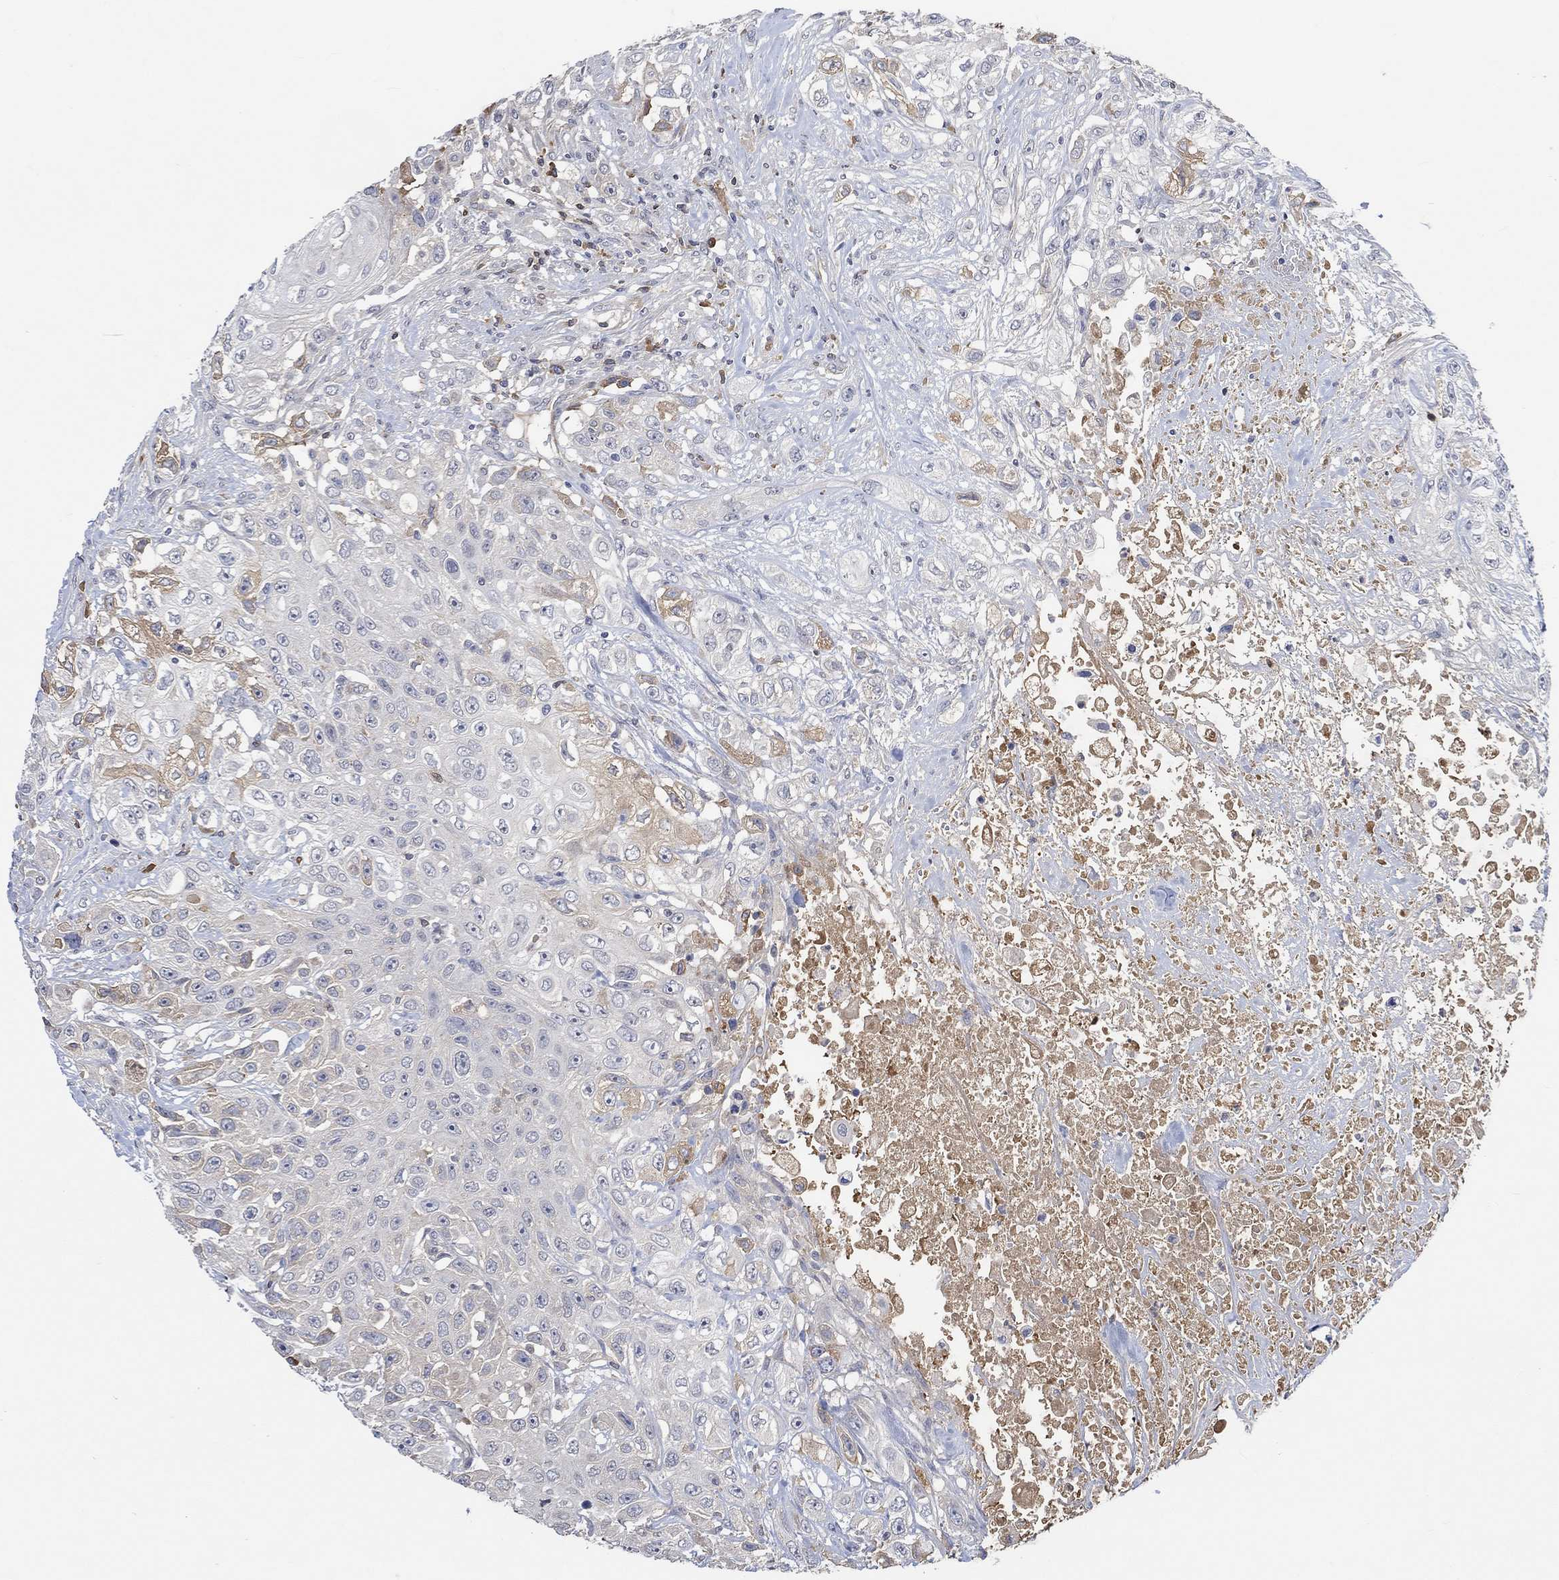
{"staining": {"intensity": "moderate", "quantity": "<25%", "location": "cytoplasmic/membranous"}, "tissue": "urothelial cancer", "cell_type": "Tumor cells", "image_type": "cancer", "snomed": [{"axis": "morphology", "description": "Urothelial carcinoma, High grade"}, {"axis": "topography", "description": "Urinary bladder"}], "caption": "Approximately <25% of tumor cells in human urothelial cancer display moderate cytoplasmic/membranous protein expression as visualized by brown immunohistochemical staining.", "gene": "MSTN", "patient": {"sex": "female", "age": 56}}